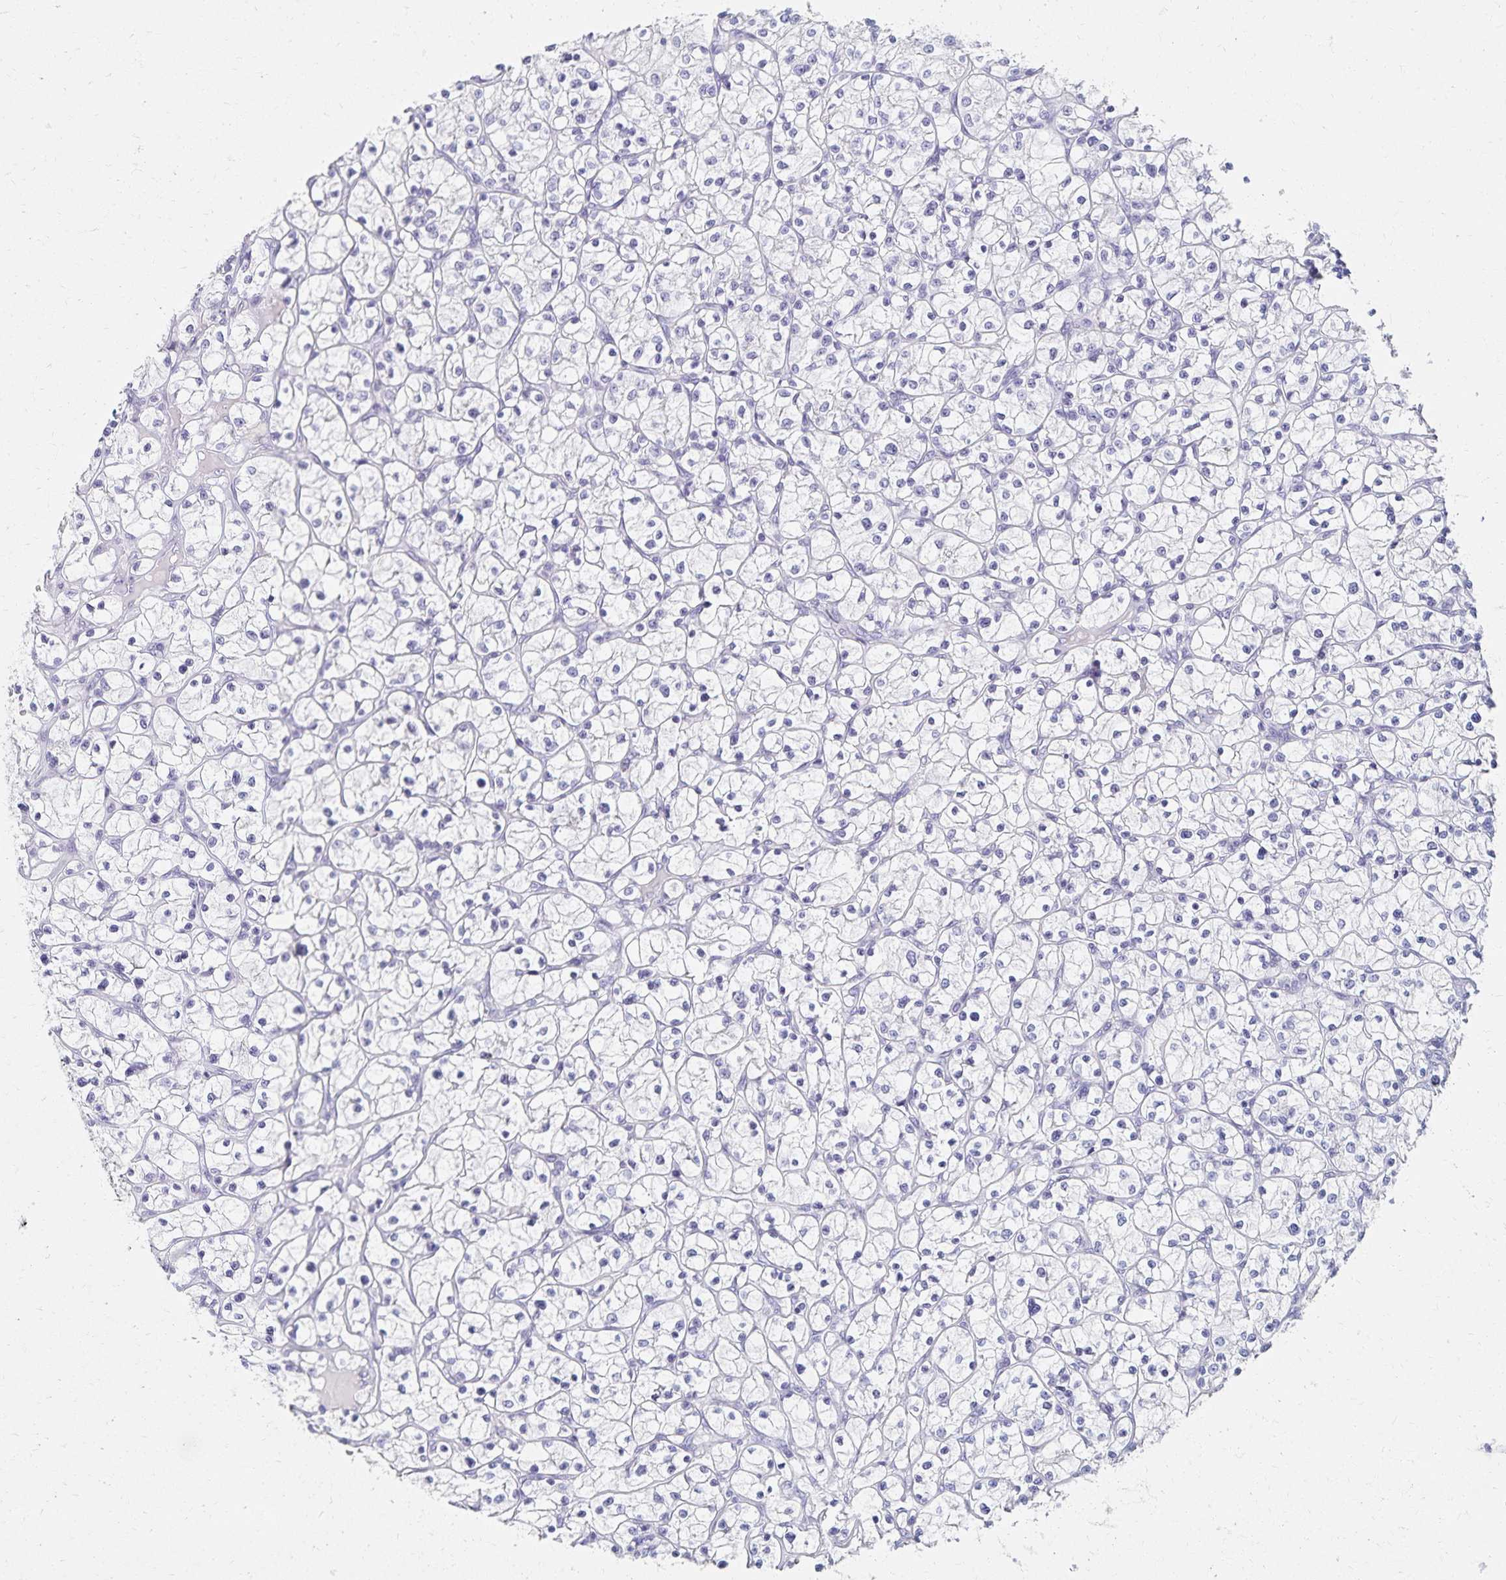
{"staining": {"intensity": "negative", "quantity": "none", "location": "none"}, "tissue": "renal cancer", "cell_type": "Tumor cells", "image_type": "cancer", "snomed": [{"axis": "morphology", "description": "Adenocarcinoma, NOS"}, {"axis": "topography", "description": "Kidney"}], "caption": "Tumor cells are negative for brown protein staining in renal cancer. (Brightfield microscopy of DAB immunohistochemistry (IHC) at high magnification).", "gene": "C2orf50", "patient": {"sex": "female", "age": 64}}